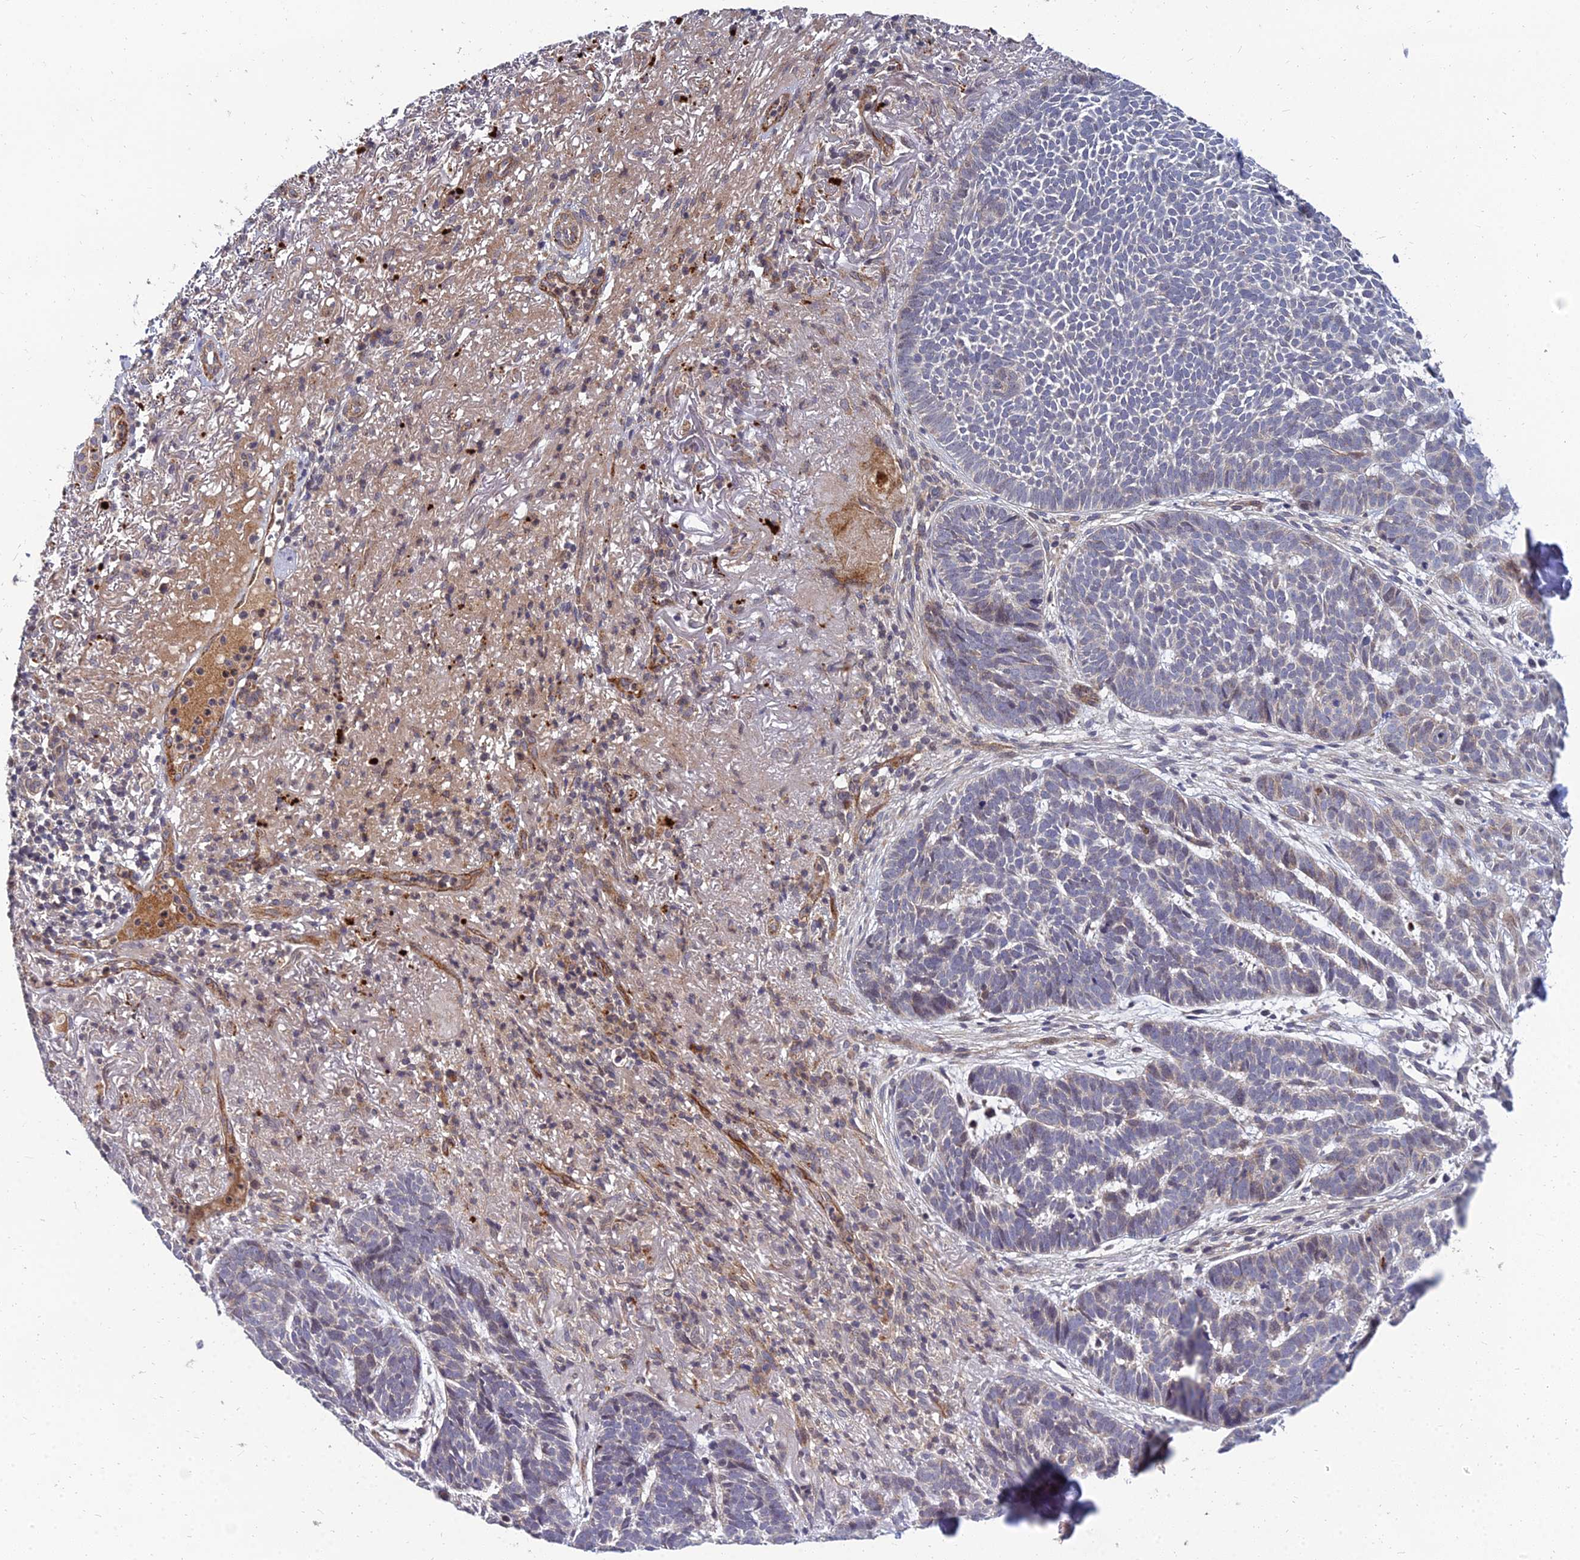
{"staining": {"intensity": "negative", "quantity": "none", "location": "none"}, "tissue": "skin cancer", "cell_type": "Tumor cells", "image_type": "cancer", "snomed": [{"axis": "morphology", "description": "Basal cell carcinoma"}, {"axis": "topography", "description": "Skin"}], "caption": "Immunohistochemistry (IHC) of skin cancer exhibits no expression in tumor cells.", "gene": "NPY", "patient": {"sex": "female", "age": 78}}